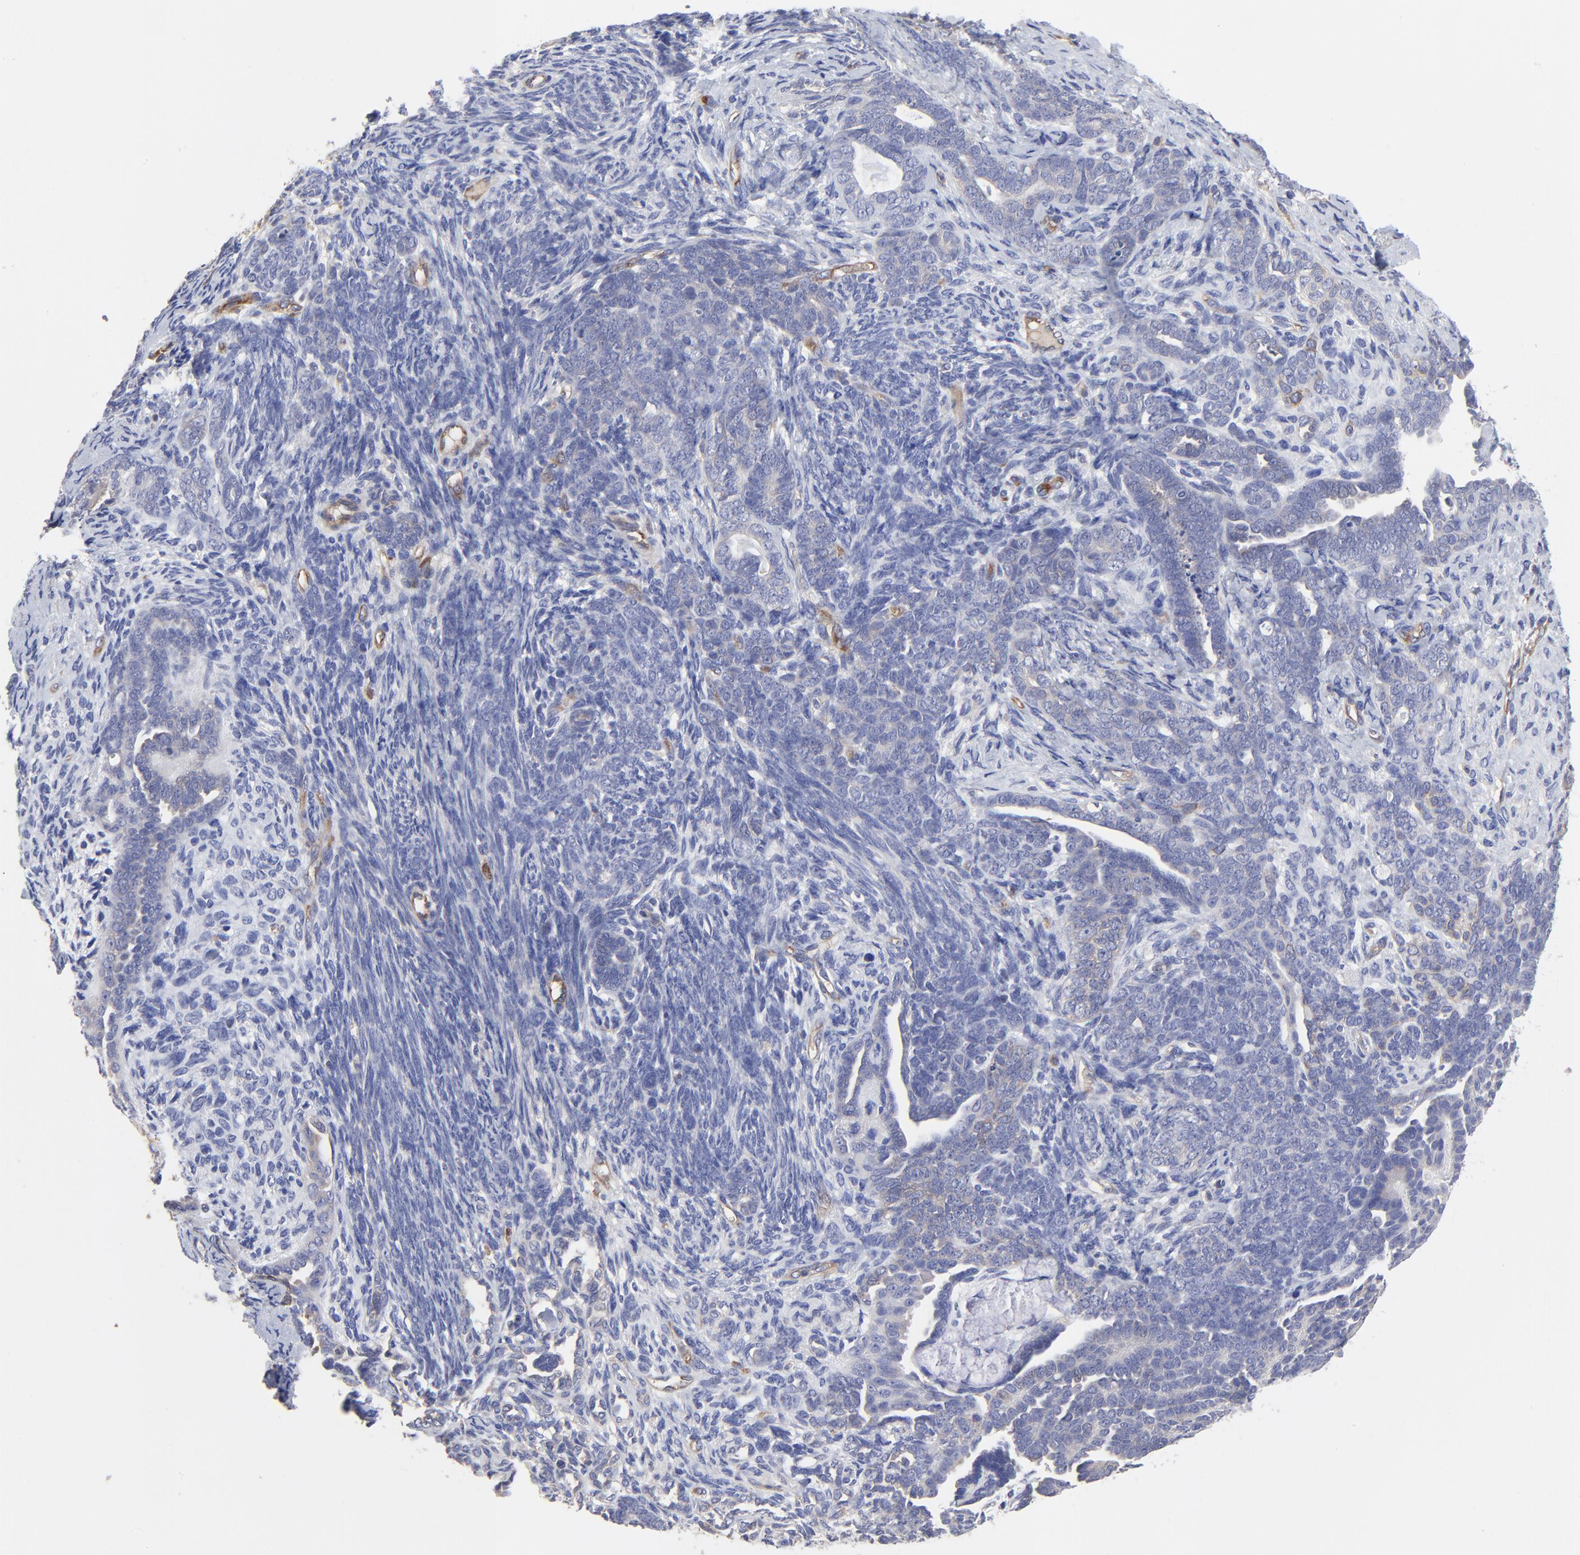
{"staining": {"intensity": "negative", "quantity": "none", "location": "none"}, "tissue": "endometrial cancer", "cell_type": "Tumor cells", "image_type": "cancer", "snomed": [{"axis": "morphology", "description": "Neoplasm, malignant, NOS"}, {"axis": "topography", "description": "Endometrium"}], "caption": "Immunohistochemical staining of human endometrial cancer displays no significant positivity in tumor cells.", "gene": "SULF2", "patient": {"sex": "female", "age": 74}}